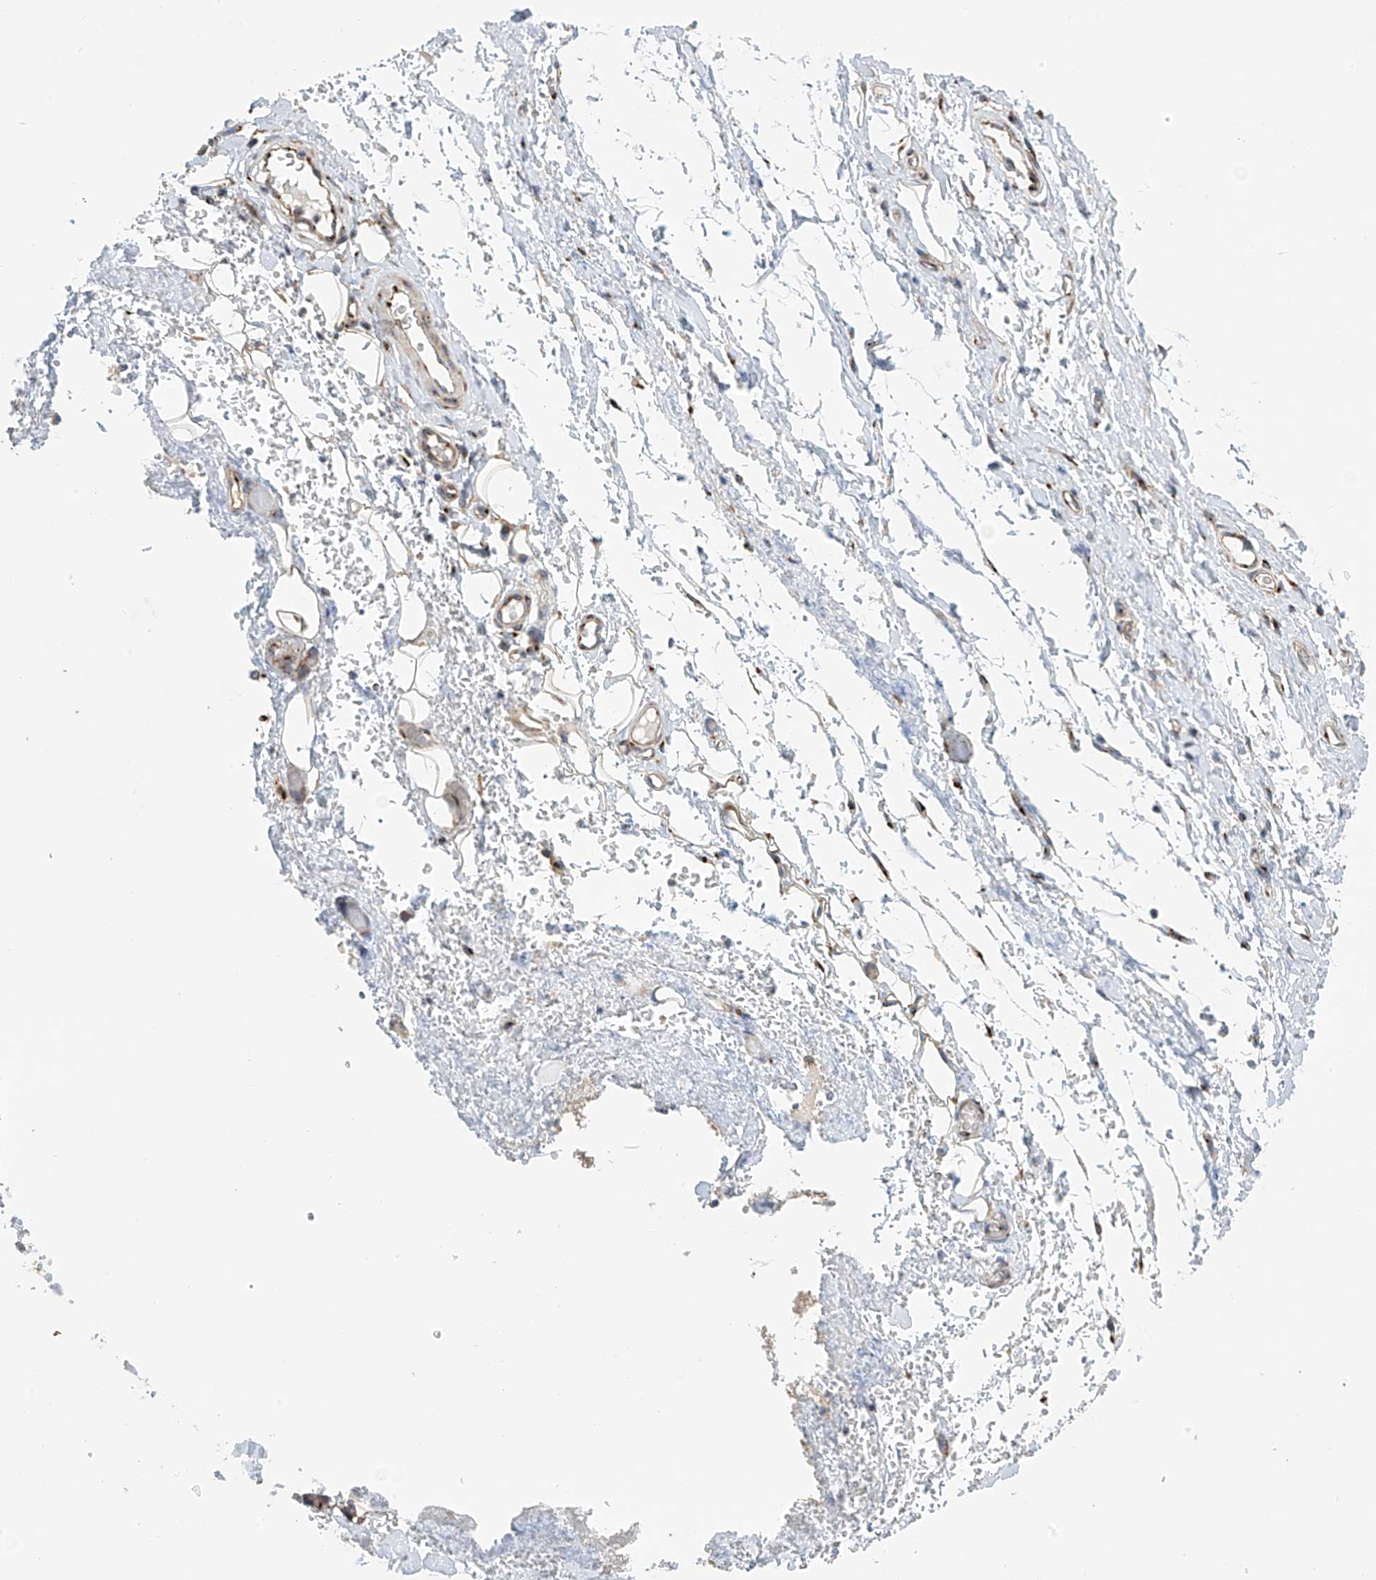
{"staining": {"intensity": "negative", "quantity": "none", "location": "none"}, "tissue": "adipose tissue", "cell_type": "Adipocytes", "image_type": "normal", "snomed": [{"axis": "morphology", "description": "Normal tissue, NOS"}, {"axis": "morphology", "description": "Adenocarcinoma, NOS"}, {"axis": "topography", "description": "Stomach, upper"}, {"axis": "topography", "description": "Peripheral nerve tissue"}], "caption": "Human adipose tissue stained for a protein using immunohistochemistry (IHC) exhibits no positivity in adipocytes.", "gene": "PNPT1", "patient": {"sex": "male", "age": 62}}